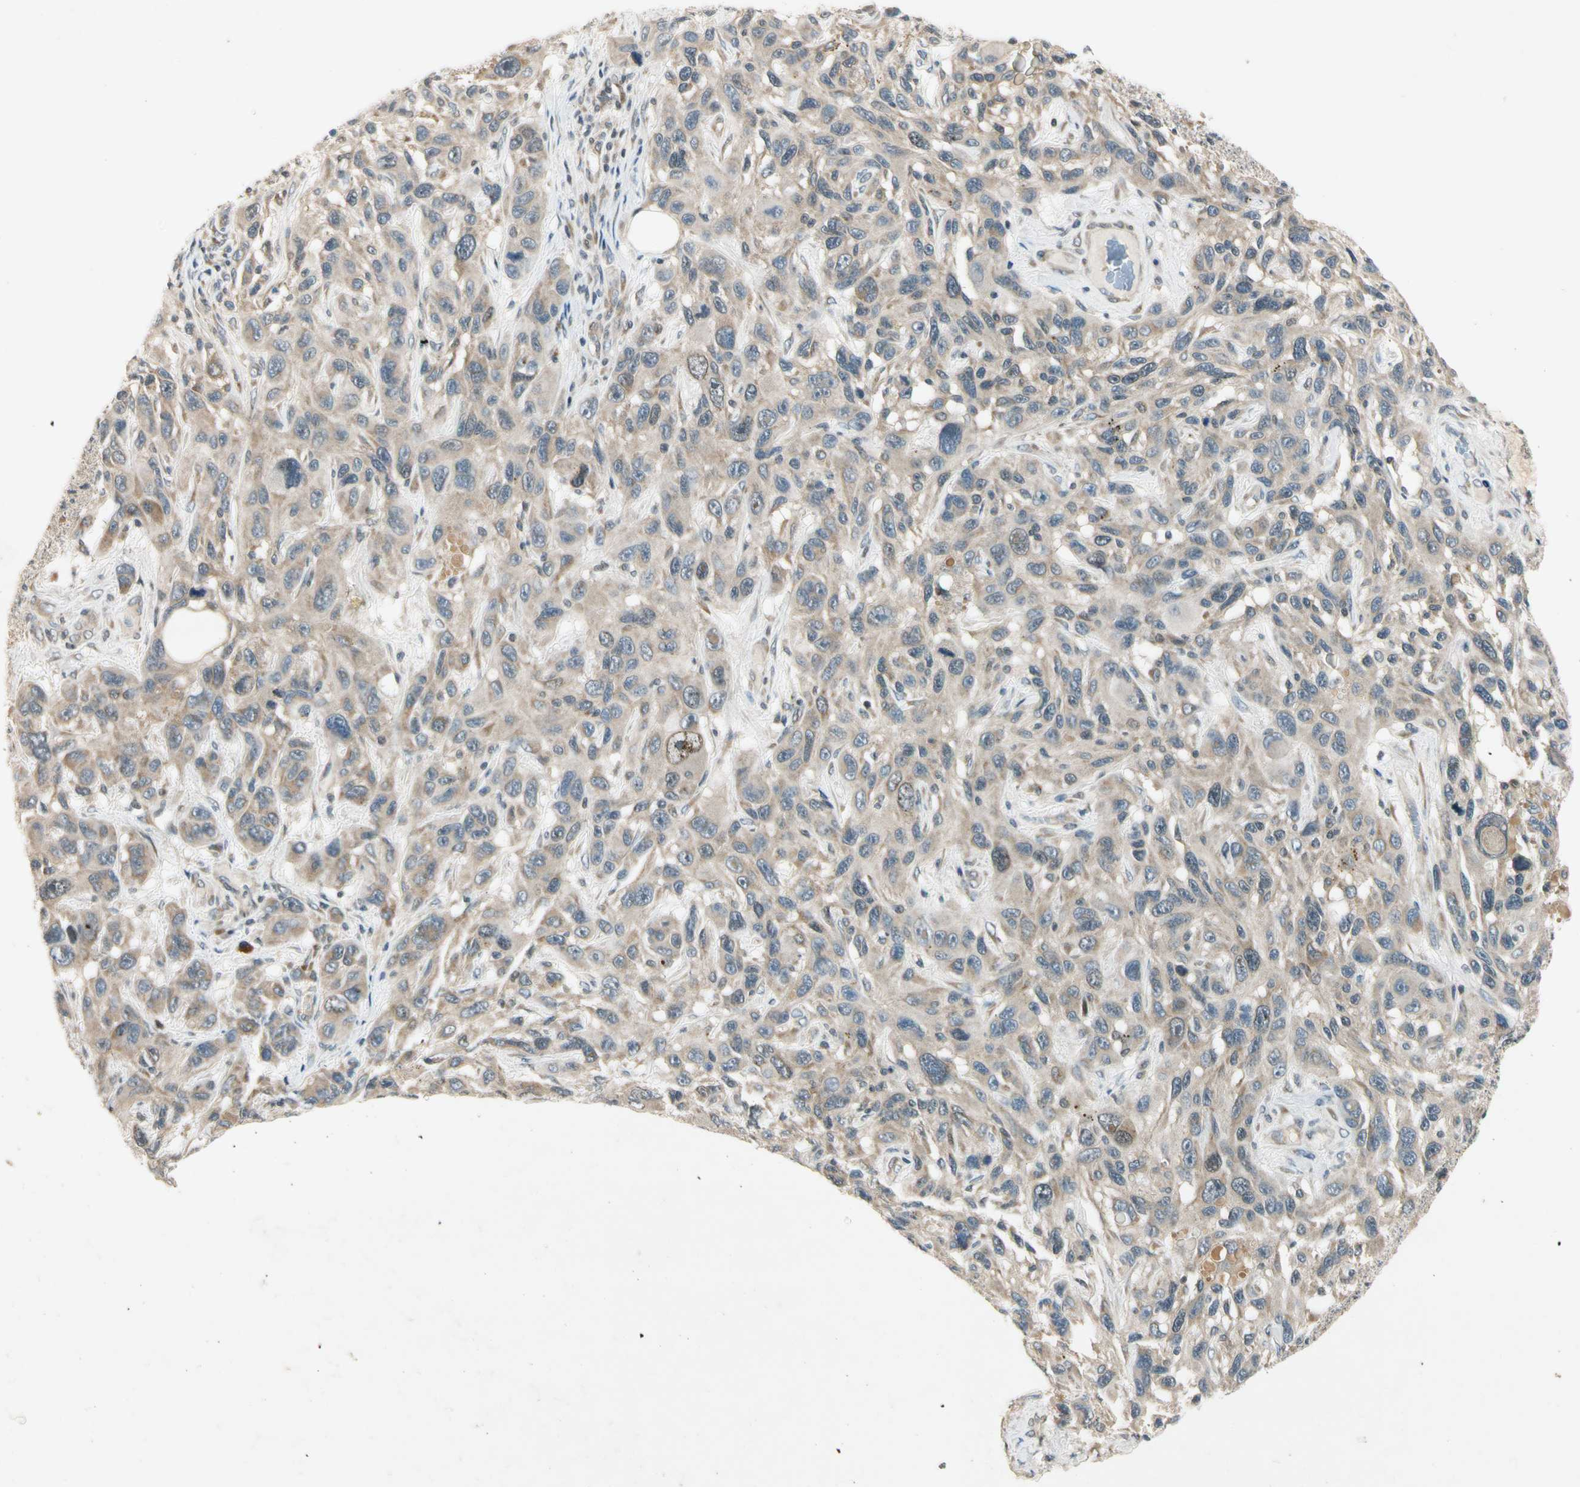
{"staining": {"intensity": "weak", "quantity": ">75%", "location": "cytoplasmic/membranous"}, "tissue": "melanoma", "cell_type": "Tumor cells", "image_type": "cancer", "snomed": [{"axis": "morphology", "description": "Malignant melanoma, NOS"}, {"axis": "topography", "description": "Skin"}], "caption": "Protein expression analysis of malignant melanoma exhibits weak cytoplasmic/membranous staining in about >75% of tumor cells.", "gene": "RPS6KB2", "patient": {"sex": "male", "age": 53}}